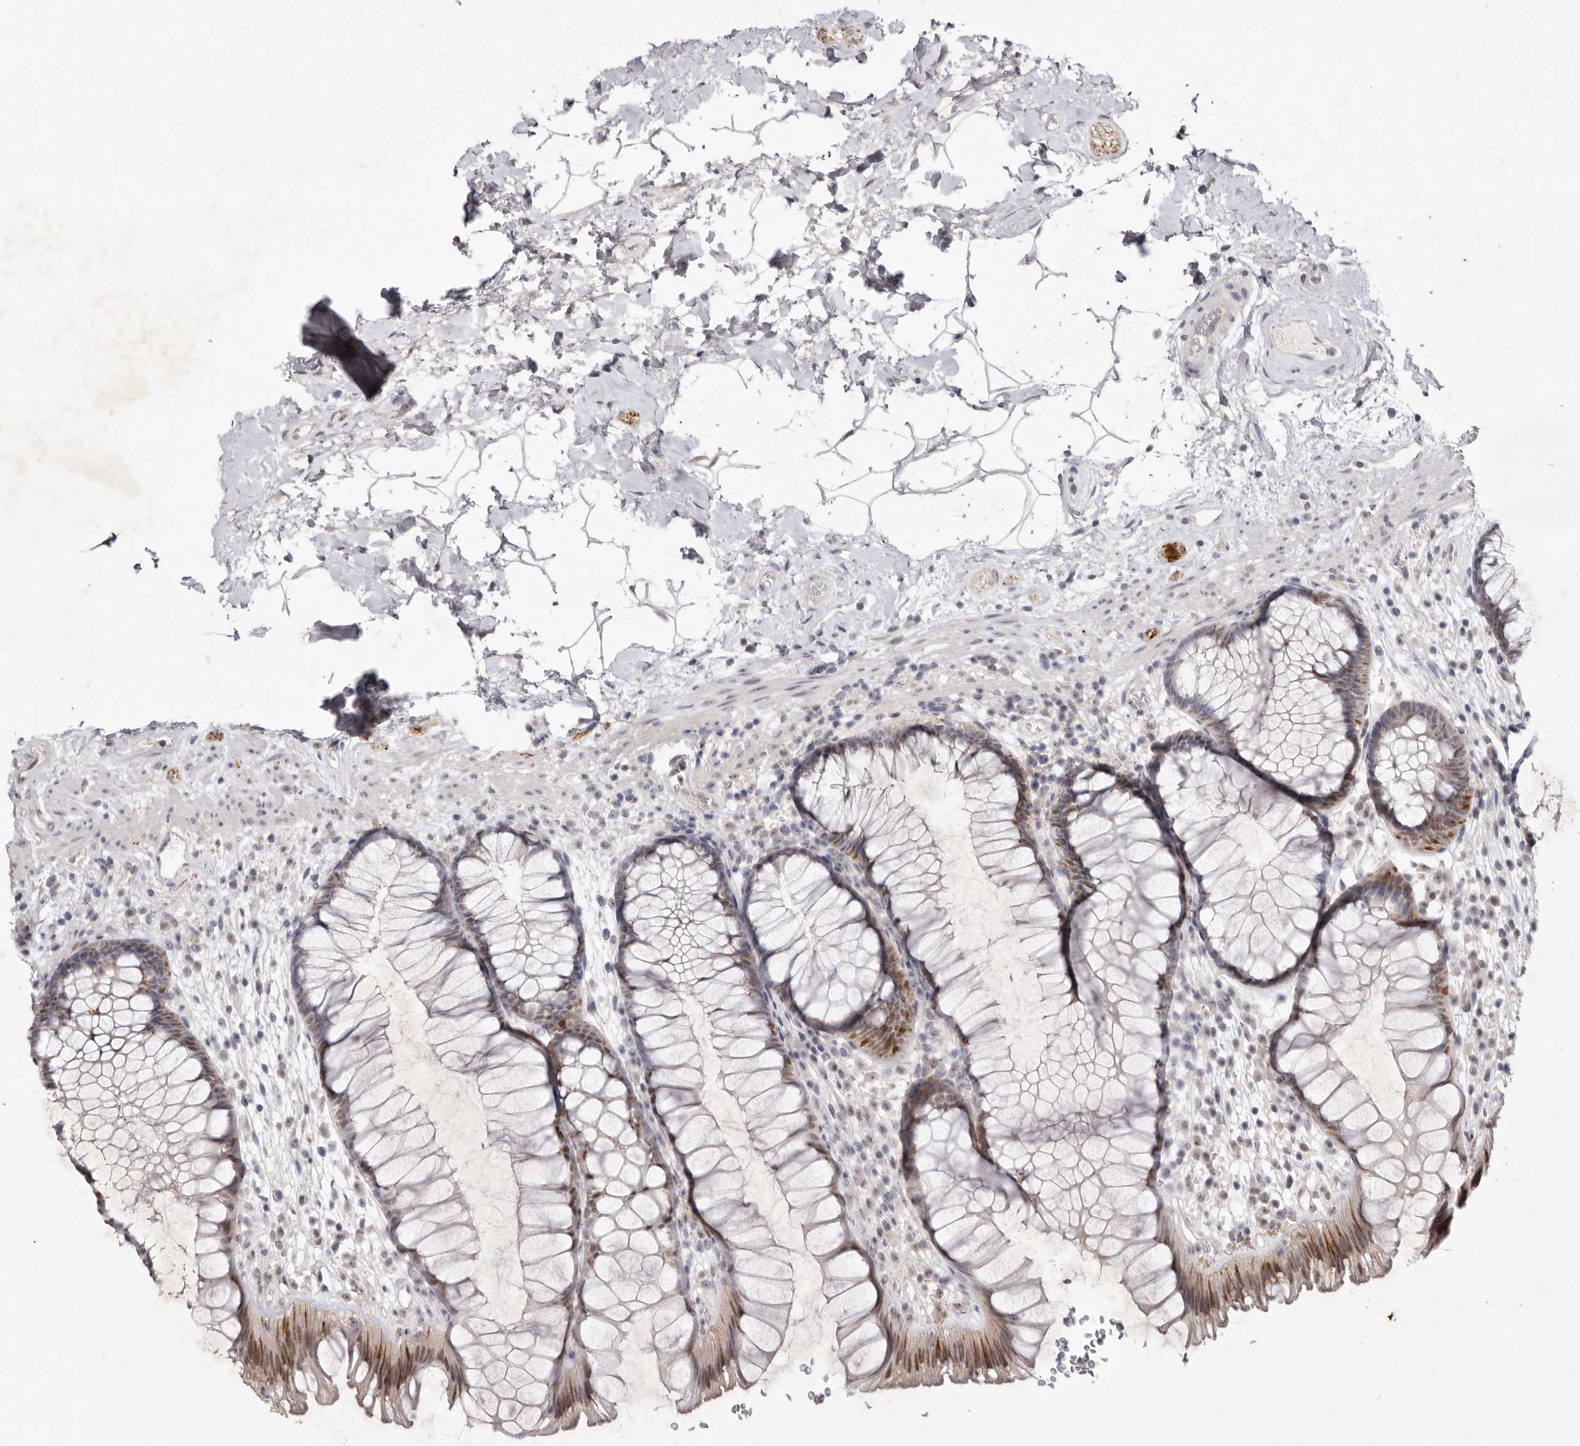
{"staining": {"intensity": "moderate", "quantity": ">75%", "location": "cytoplasmic/membranous,nuclear"}, "tissue": "rectum", "cell_type": "Glandular cells", "image_type": "normal", "snomed": [{"axis": "morphology", "description": "Normal tissue, NOS"}, {"axis": "topography", "description": "Rectum"}], "caption": "A brown stain labels moderate cytoplasmic/membranous,nuclear expression of a protein in glandular cells of benign rectum. Using DAB (3,3'-diaminobenzidine) (brown) and hematoxylin (blue) stains, captured at high magnification using brightfield microscopy.", "gene": "TADA1", "patient": {"sex": "male", "age": 51}}